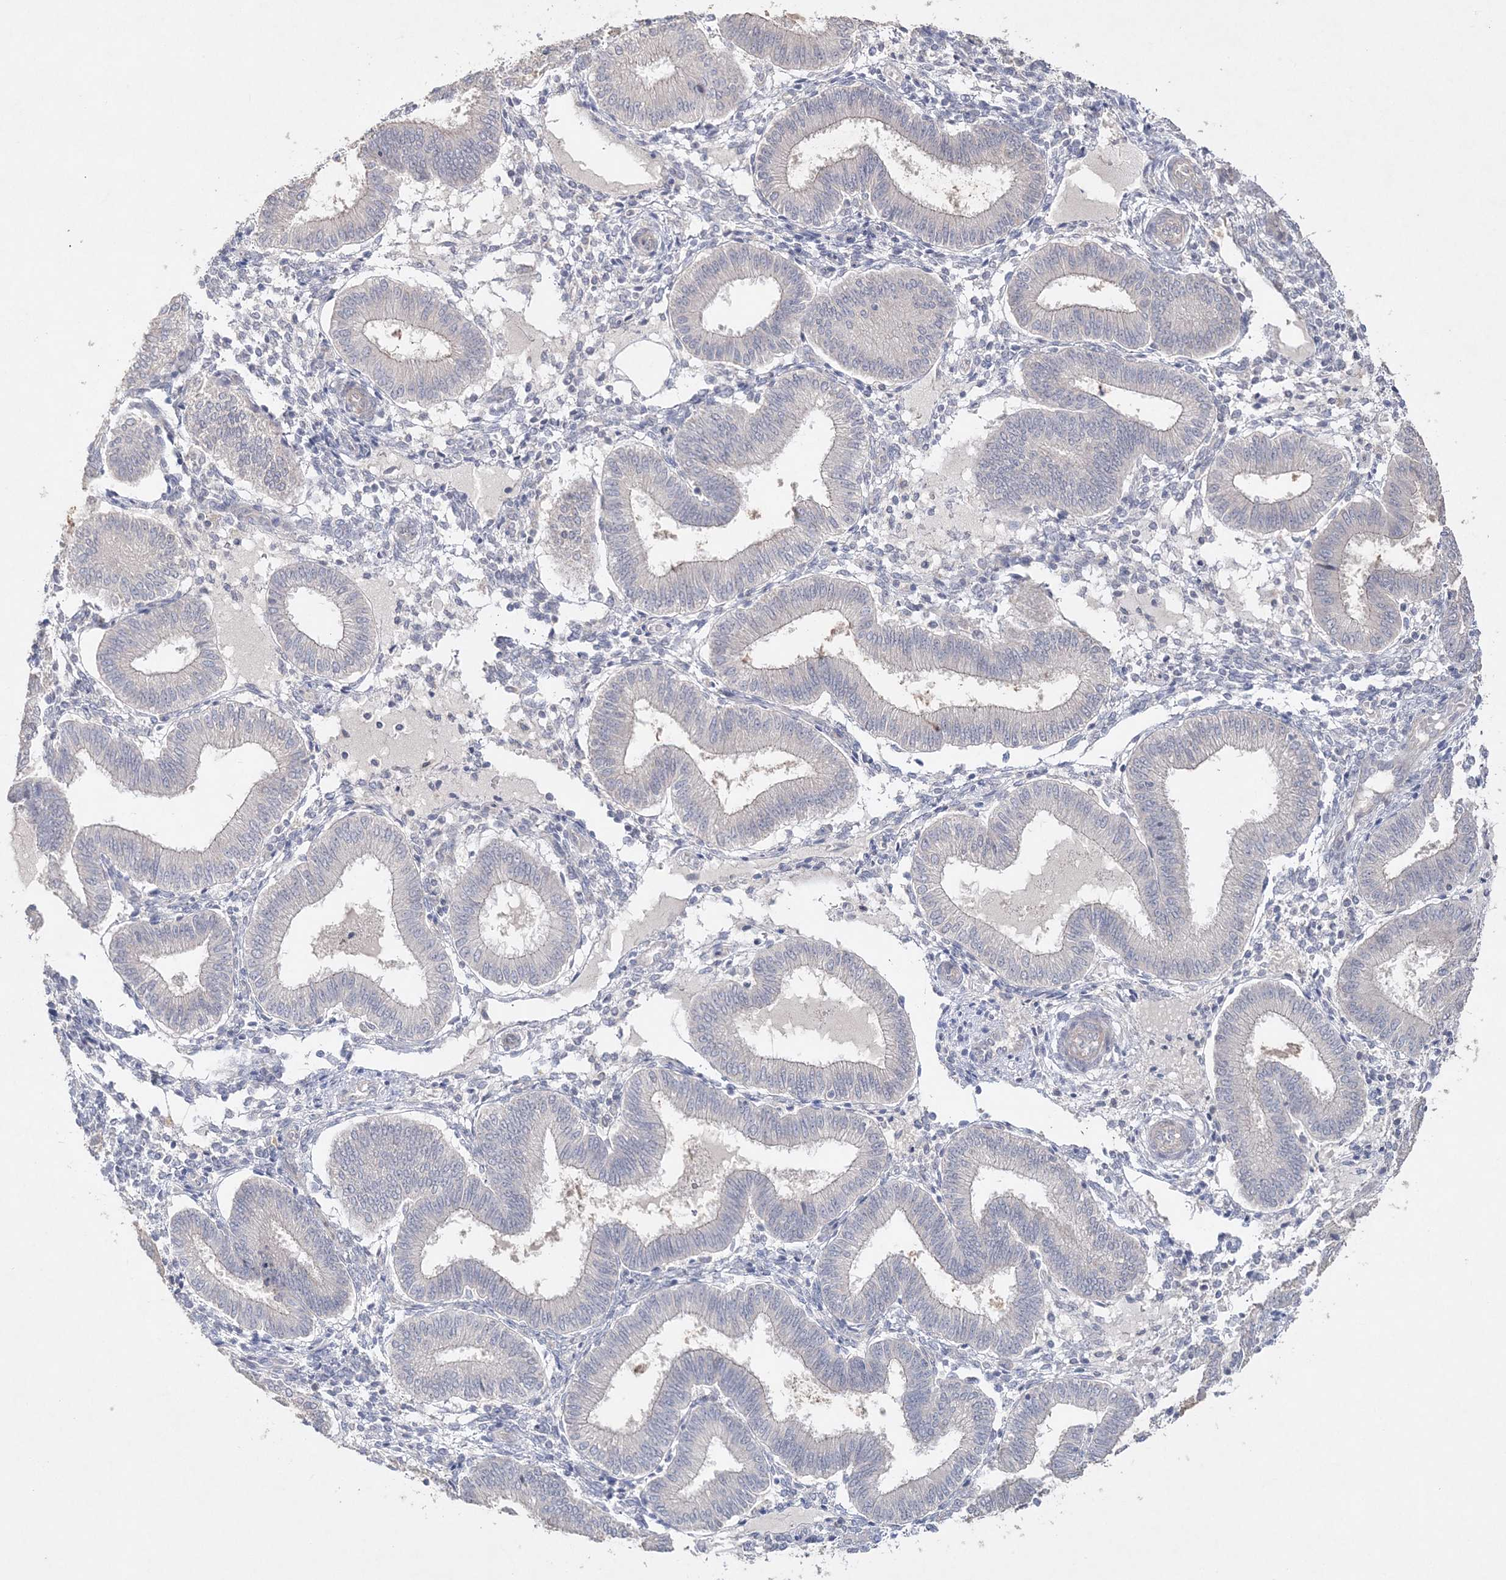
{"staining": {"intensity": "negative", "quantity": "none", "location": "none"}, "tissue": "endometrium", "cell_type": "Cells in endometrial stroma", "image_type": "normal", "snomed": [{"axis": "morphology", "description": "Normal tissue, NOS"}, {"axis": "topography", "description": "Endometrium"}], "caption": "A photomicrograph of endometrium stained for a protein displays no brown staining in cells in endometrial stroma.", "gene": "SH3BP4", "patient": {"sex": "female", "age": 39}}